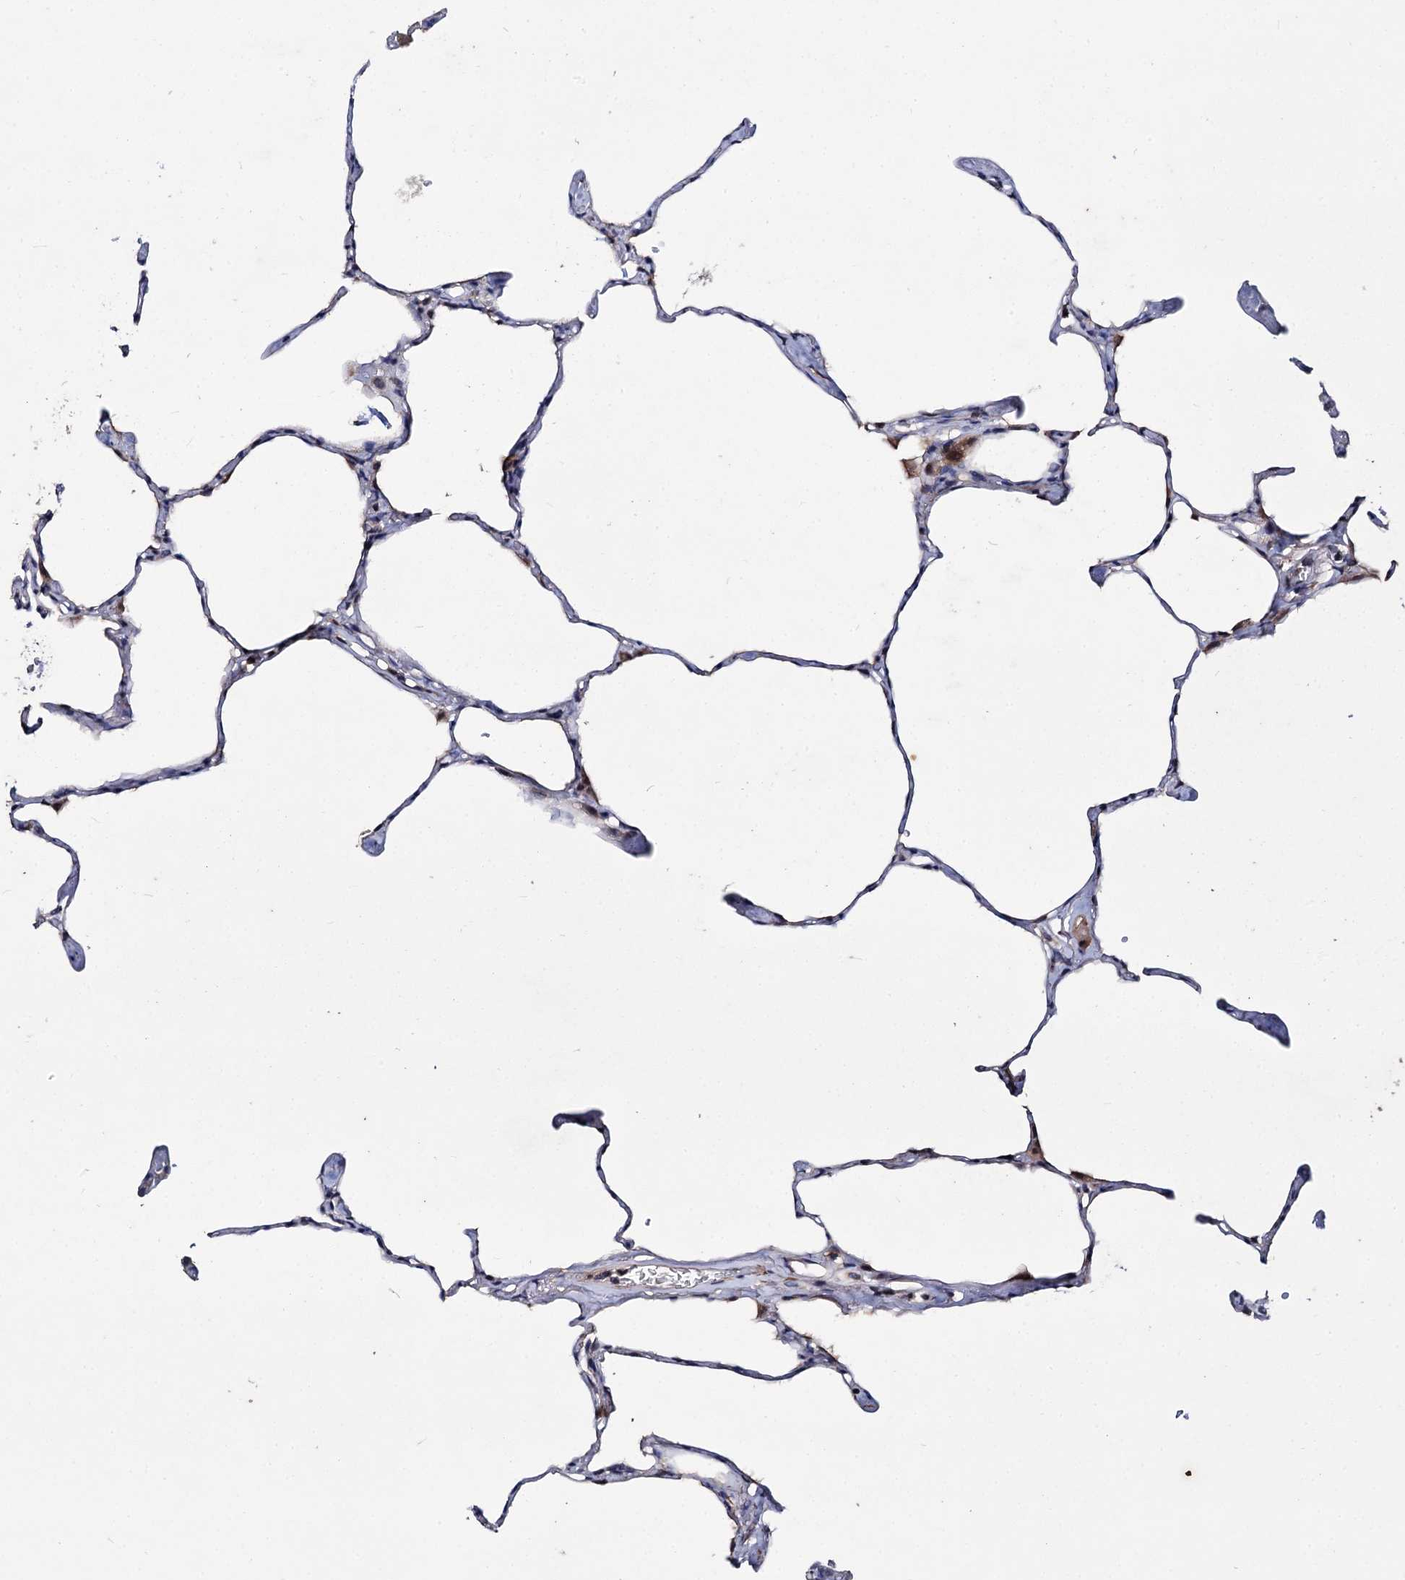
{"staining": {"intensity": "negative", "quantity": "none", "location": "none"}, "tissue": "lung", "cell_type": "Alveolar cells", "image_type": "normal", "snomed": [{"axis": "morphology", "description": "Normal tissue, NOS"}, {"axis": "topography", "description": "Lung"}], "caption": "Alveolar cells show no significant protein positivity in unremarkable lung. The staining was performed using DAB (3,3'-diaminobenzidine) to visualize the protein expression in brown, while the nuclei were stained in blue with hematoxylin (Magnification: 20x).", "gene": "CLPB", "patient": {"sex": "male", "age": 65}}